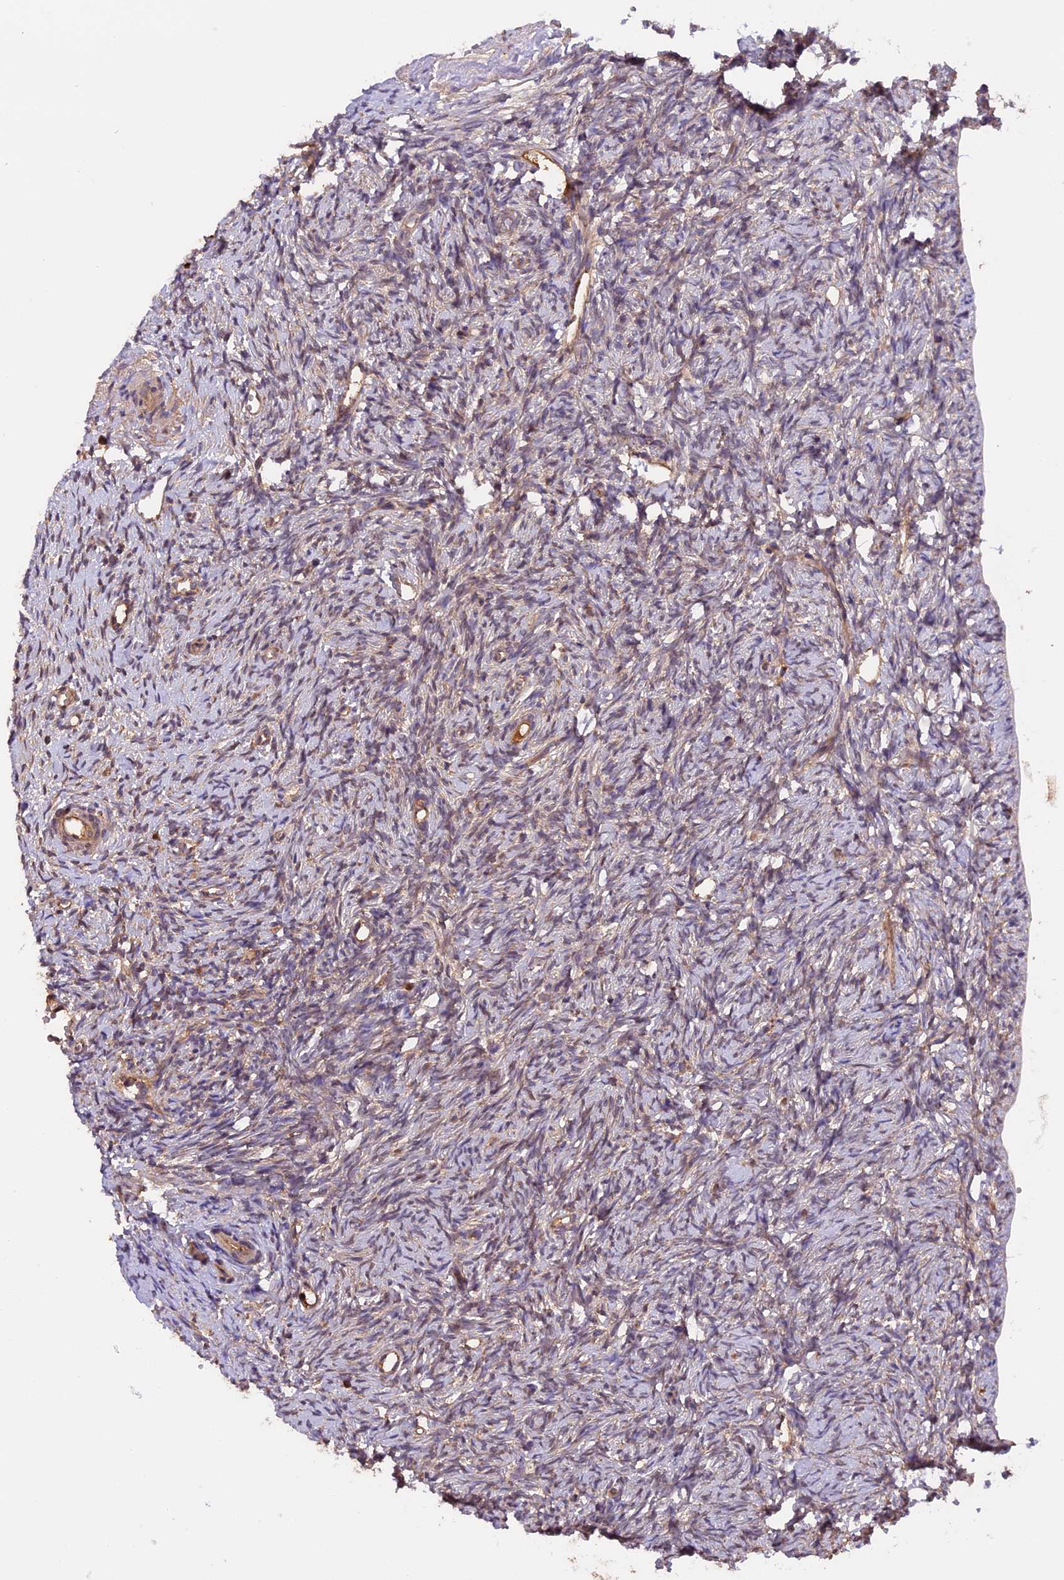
{"staining": {"intensity": "moderate", "quantity": ">75%", "location": "cytoplasmic/membranous"}, "tissue": "ovary", "cell_type": "Follicle cells", "image_type": "normal", "snomed": [{"axis": "morphology", "description": "Normal tissue, NOS"}, {"axis": "topography", "description": "Ovary"}], "caption": "Moderate cytoplasmic/membranous positivity for a protein is present in about >75% of follicle cells of normal ovary using IHC.", "gene": "SETD6", "patient": {"sex": "female", "age": 51}}